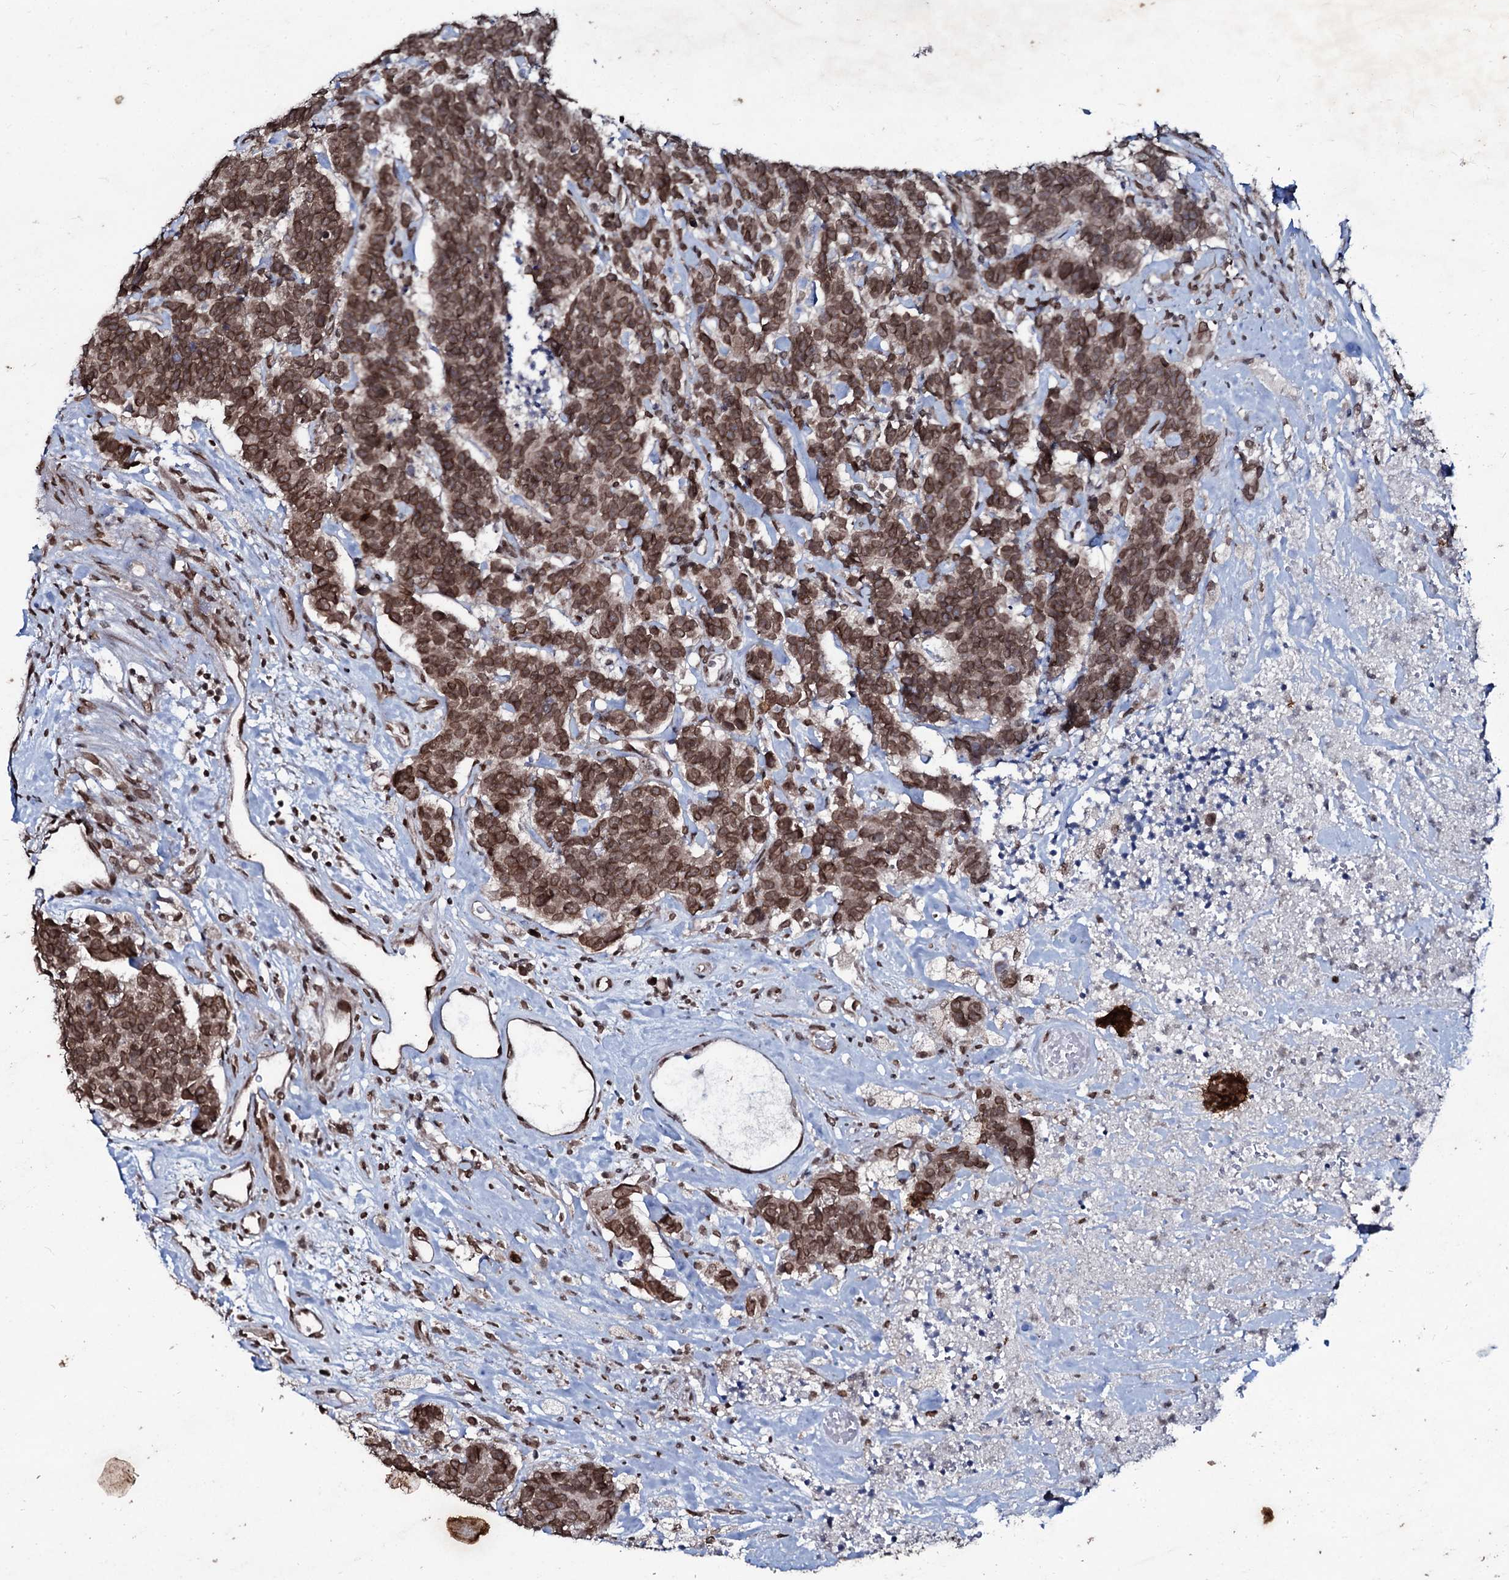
{"staining": {"intensity": "strong", "quantity": ">75%", "location": "cytoplasmic/membranous,nuclear"}, "tissue": "carcinoid", "cell_type": "Tumor cells", "image_type": "cancer", "snomed": [{"axis": "morphology", "description": "Carcinoma, NOS"}, {"axis": "morphology", "description": "Carcinoid, malignant, NOS"}, {"axis": "topography", "description": "Urinary bladder"}], "caption": "Immunohistochemistry (IHC) micrograph of neoplastic tissue: human carcinoid stained using IHC demonstrates high levels of strong protein expression localized specifically in the cytoplasmic/membranous and nuclear of tumor cells, appearing as a cytoplasmic/membranous and nuclear brown color.", "gene": "RNF6", "patient": {"sex": "male", "age": 57}}